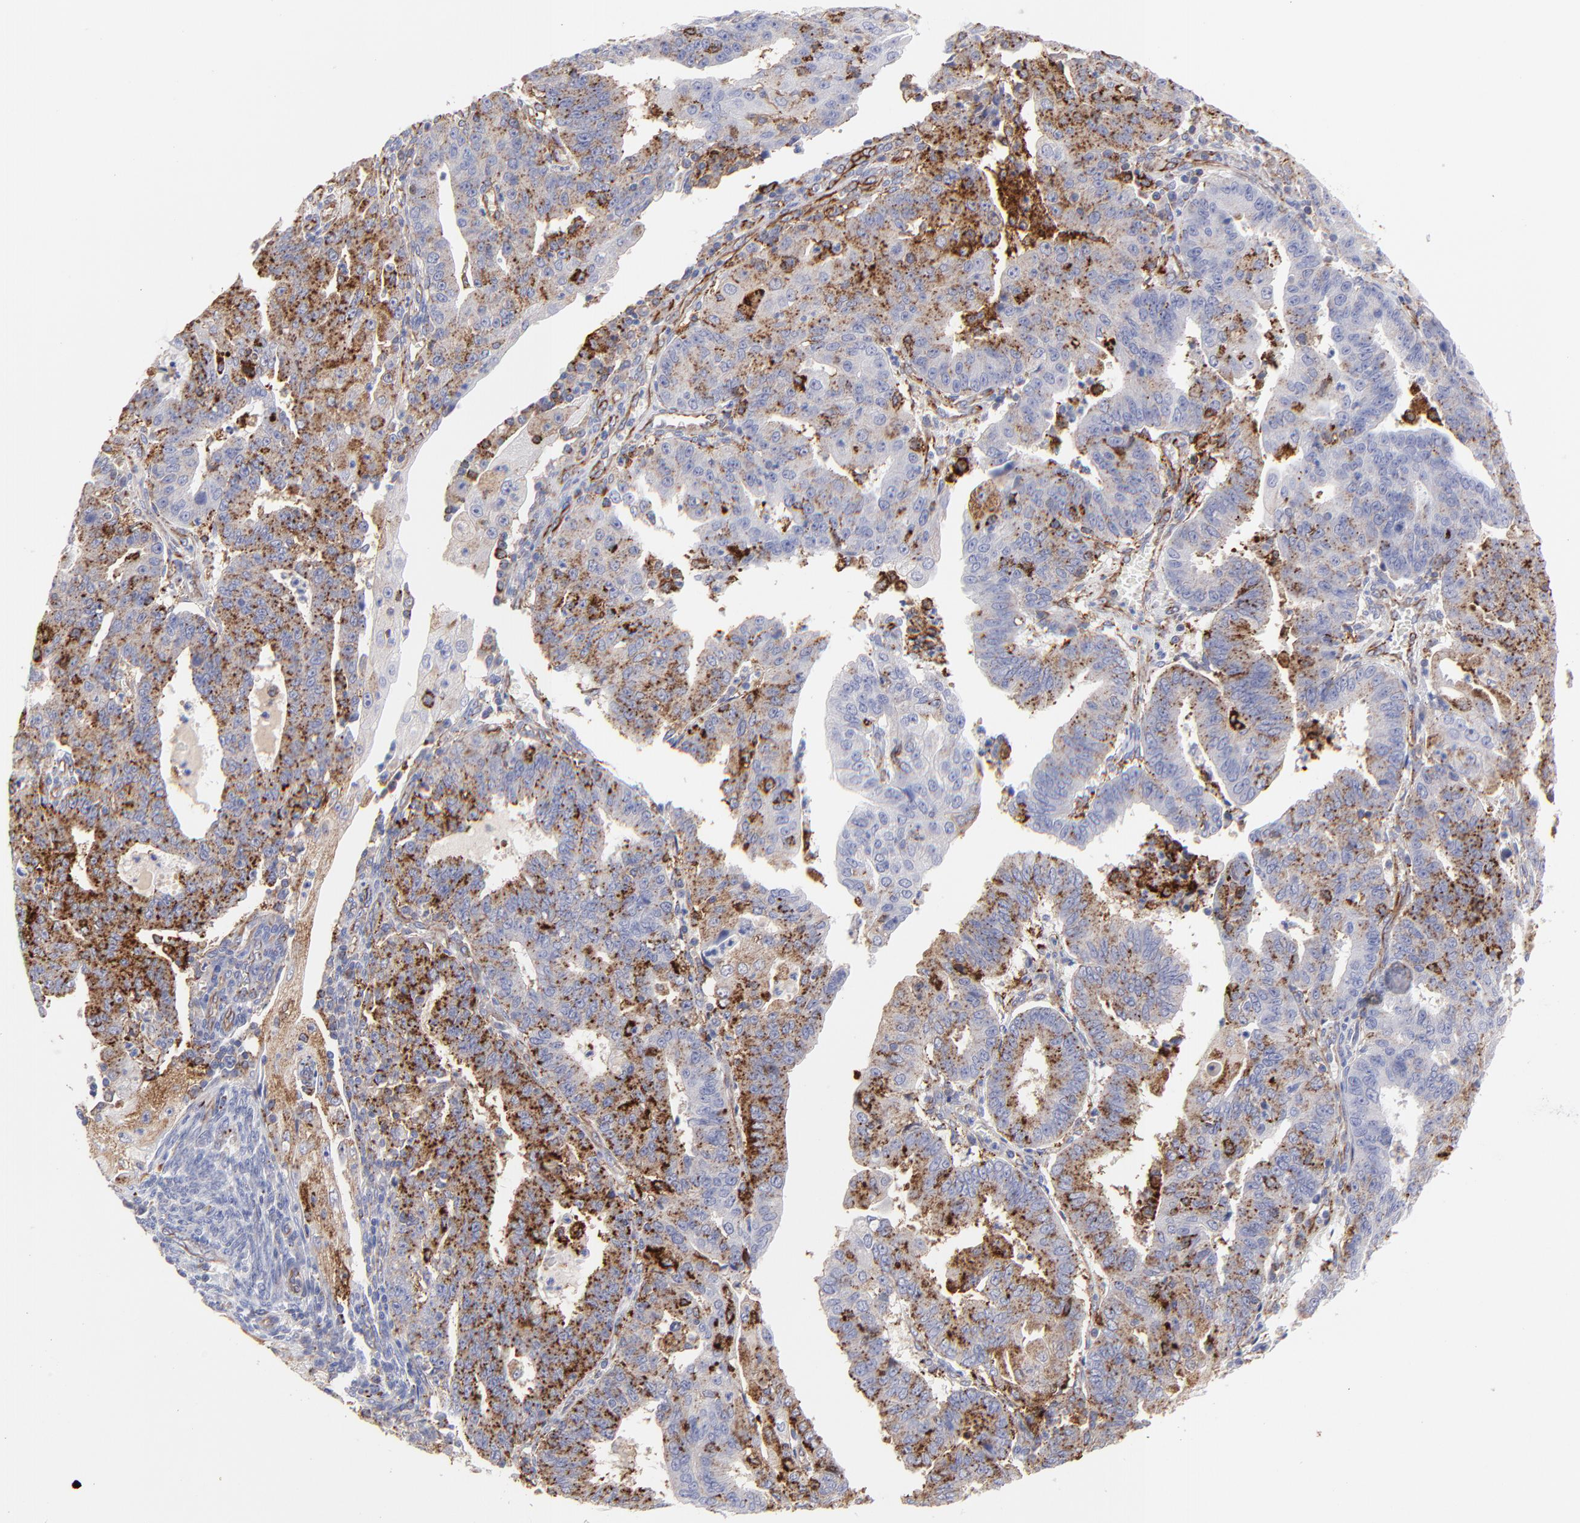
{"staining": {"intensity": "strong", "quantity": "25%-75%", "location": "cytoplasmic/membranous"}, "tissue": "endometrial cancer", "cell_type": "Tumor cells", "image_type": "cancer", "snomed": [{"axis": "morphology", "description": "Adenocarcinoma, NOS"}, {"axis": "topography", "description": "Endometrium"}], "caption": "IHC image of human adenocarcinoma (endometrial) stained for a protein (brown), which exhibits high levels of strong cytoplasmic/membranous expression in about 25%-75% of tumor cells.", "gene": "COX8C", "patient": {"sex": "female", "age": 56}}